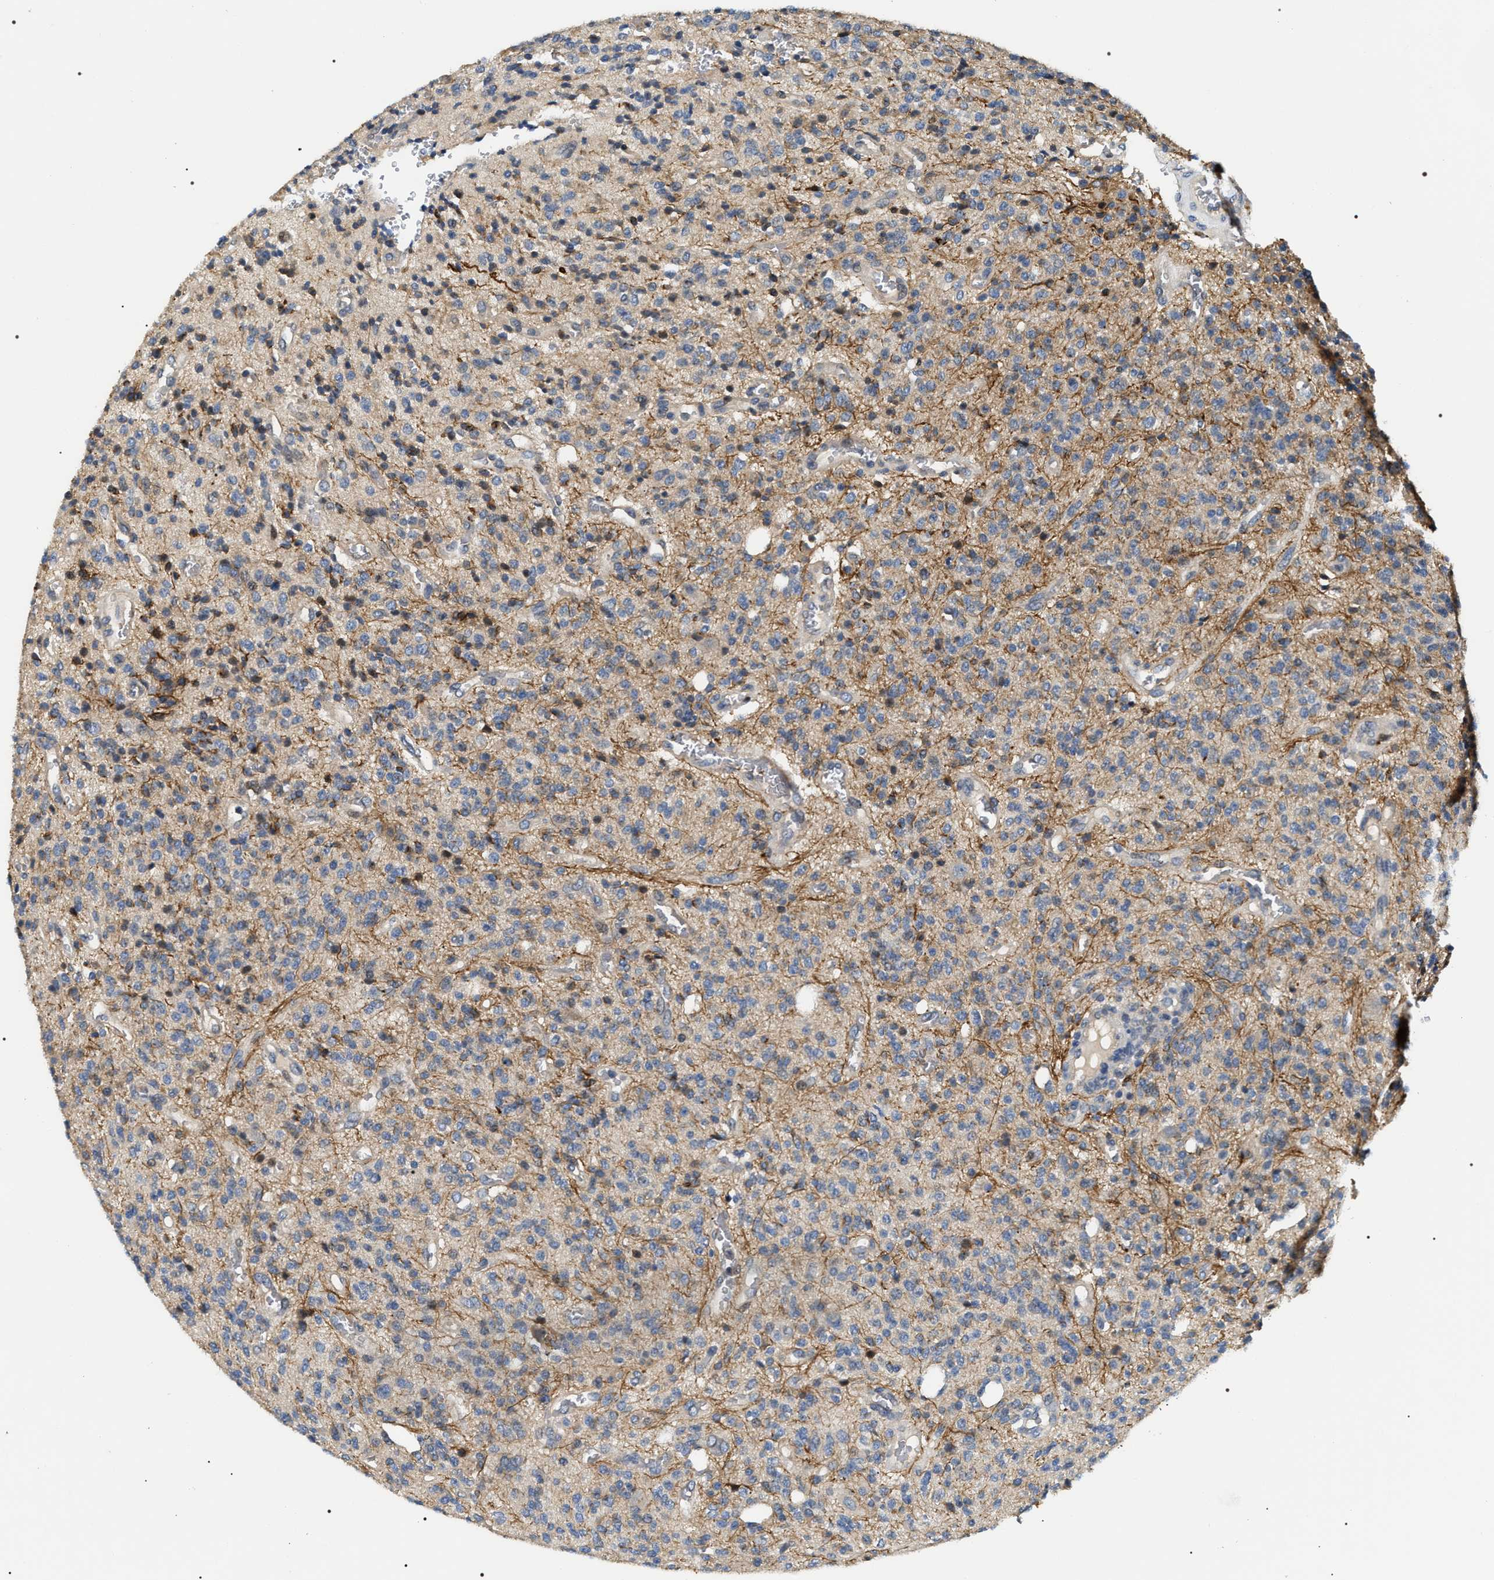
{"staining": {"intensity": "negative", "quantity": "none", "location": "none"}, "tissue": "glioma", "cell_type": "Tumor cells", "image_type": "cancer", "snomed": [{"axis": "morphology", "description": "Glioma, malignant, High grade"}, {"axis": "topography", "description": "Brain"}], "caption": "There is no significant expression in tumor cells of malignant high-grade glioma.", "gene": "IFT81", "patient": {"sex": "male", "age": 68}}